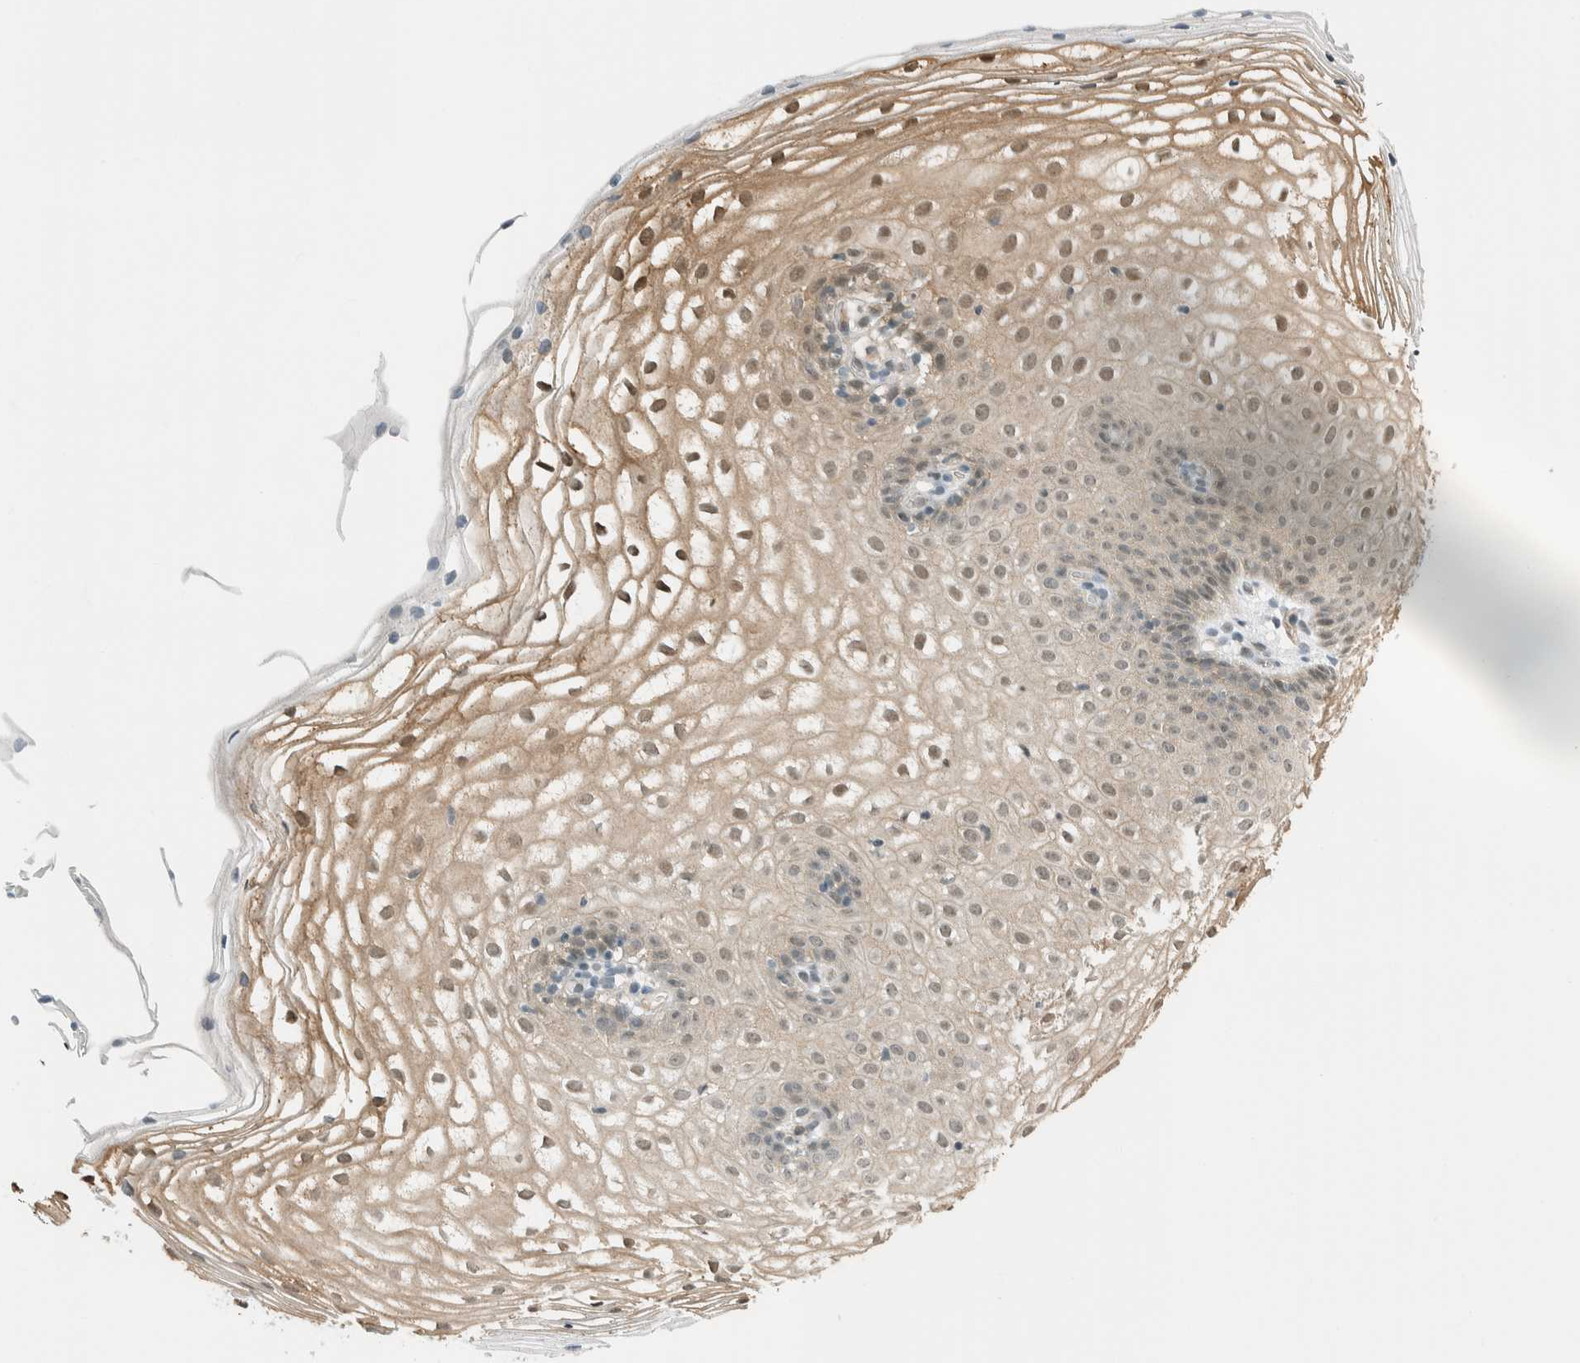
{"staining": {"intensity": "moderate", "quantity": ">75%", "location": "cytoplasmic/membranous,nuclear"}, "tissue": "cervix", "cell_type": "Squamous epithelial cells", "image_type": "normal", "snomed": [{"axis": "morphology", "description": "Normal tissue, NOS"}, {"axis": "topography", "description": "Cervix"}], "caption": "A brown stain shows moderate cytoplasmic/membranous,nuclear expression of a protein in squamous epithelial cells of benign cervix.", "gene": "NIBAN2", "patient": {"sex": "female", "age": 72}}